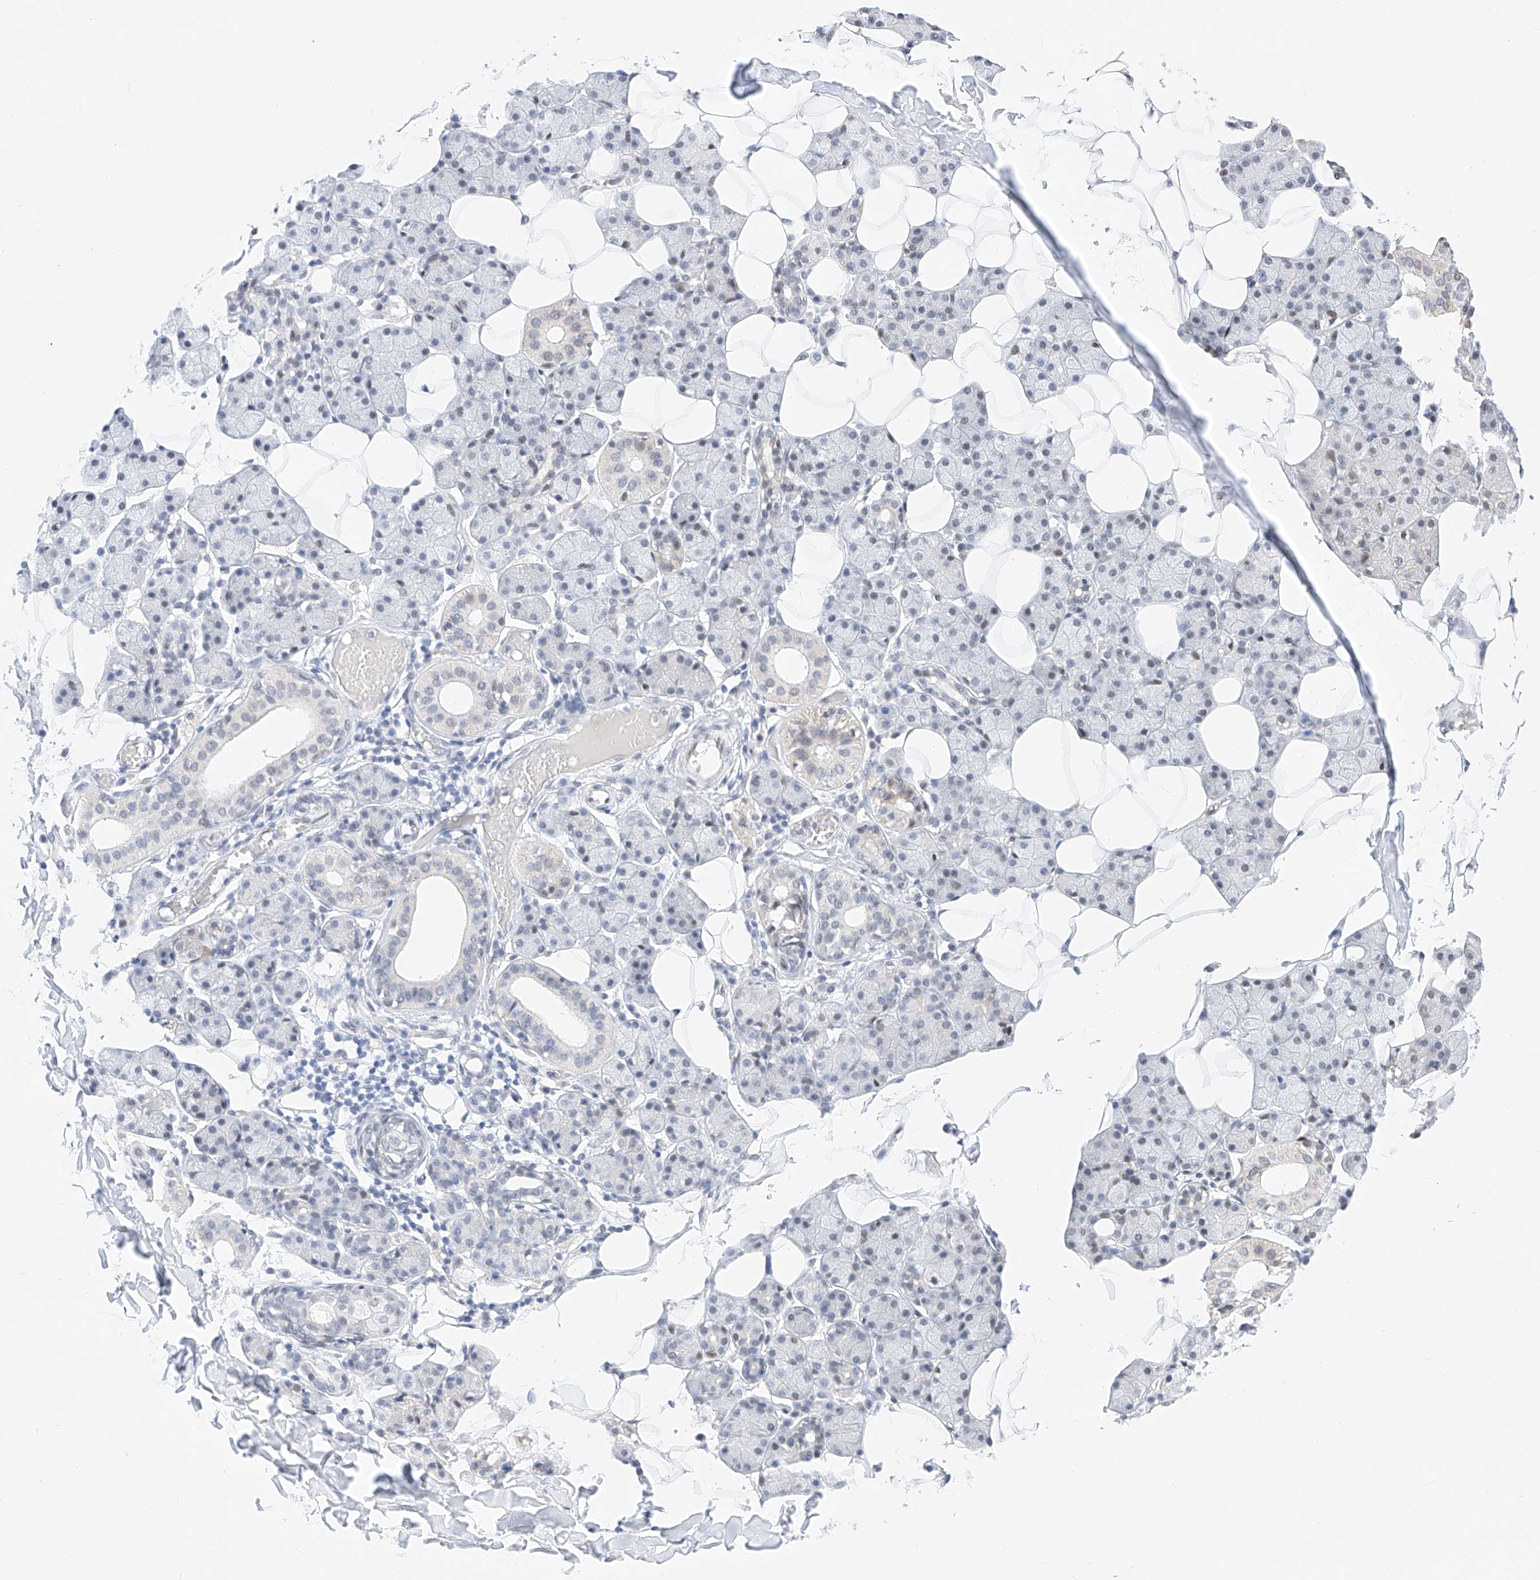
{"staining": {"intensity": "negative", "quantity": "none", "location": "none"}, "tissue": "salivary gland", "cell_type": "Glandular cells", "image_type": "normal", "snomed": [{"axis": "morphology", "description": "Normal tissue, NOS"}, {"axis": "topography", "description": "Salivary gland"}], "caption": "Immunohistochemical staining of benign human salivary gland exhibits no significant staining in glandular cells.", "gene": "KCNJ1", "patient": {"sex": "female", "age": 33}}